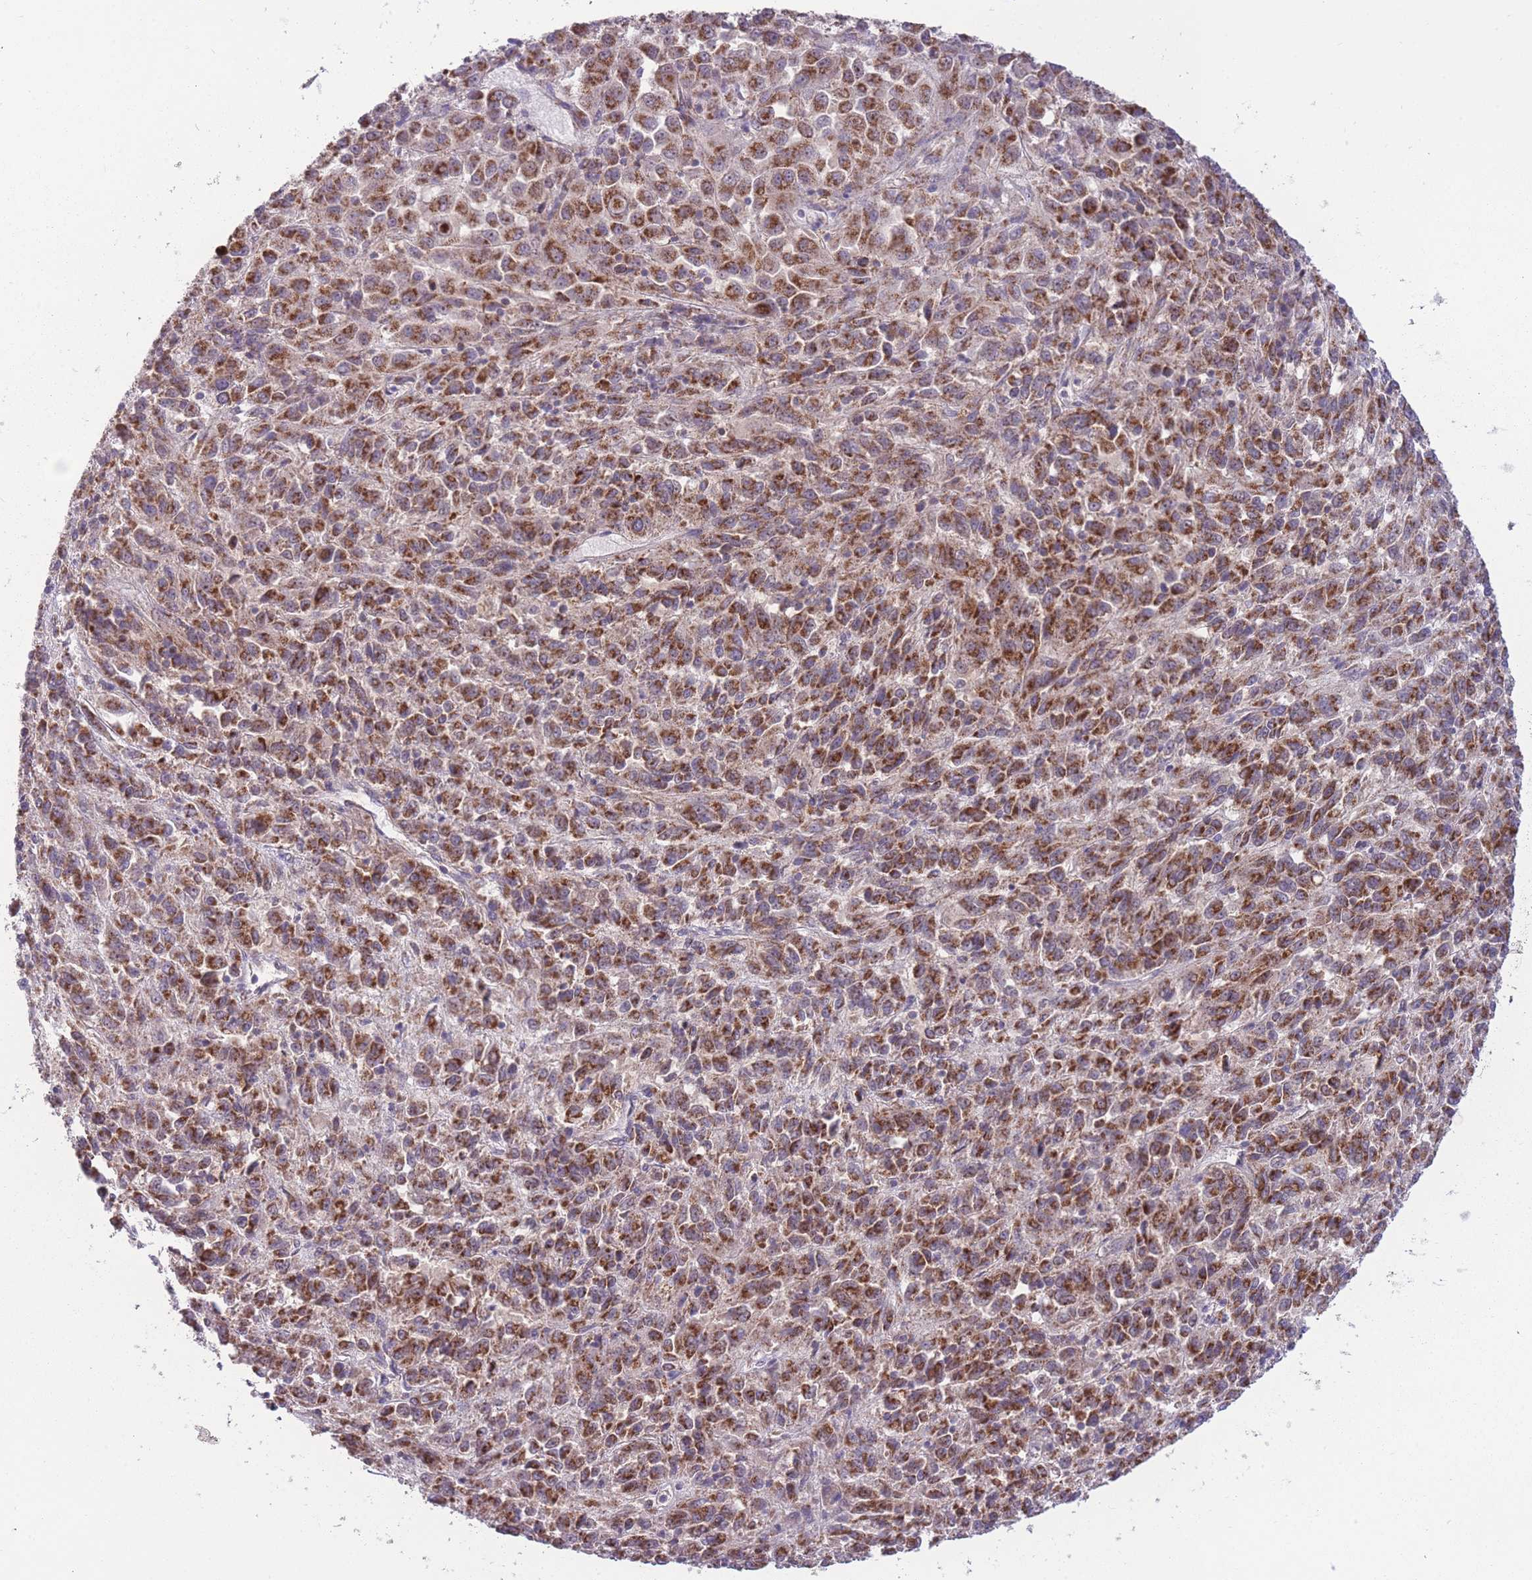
{"staining": {"intensity": "strong", "quantity": ">75%", "location": "cytoplasmic/membranous"}, "tissue": "melanoma", "cell_type": "Tumor cells", "image_type": "cancer", "snomed": [{"axis": "morphology", "description": "Malignant melanoma, Metastatic site"}, {"axis": "topography", "description": "Lung"}], "caption": "Immunohistochemical staining of human malignant melanoma (metastatic site) exhibits high levels of strong cytoplasmic/membranous expression in about >75% of tumor cells. (IHC, brightfield microscopy, high magnification).", "gene": "MCIDAS", "patient": {"sex": "male", "age": 64}}